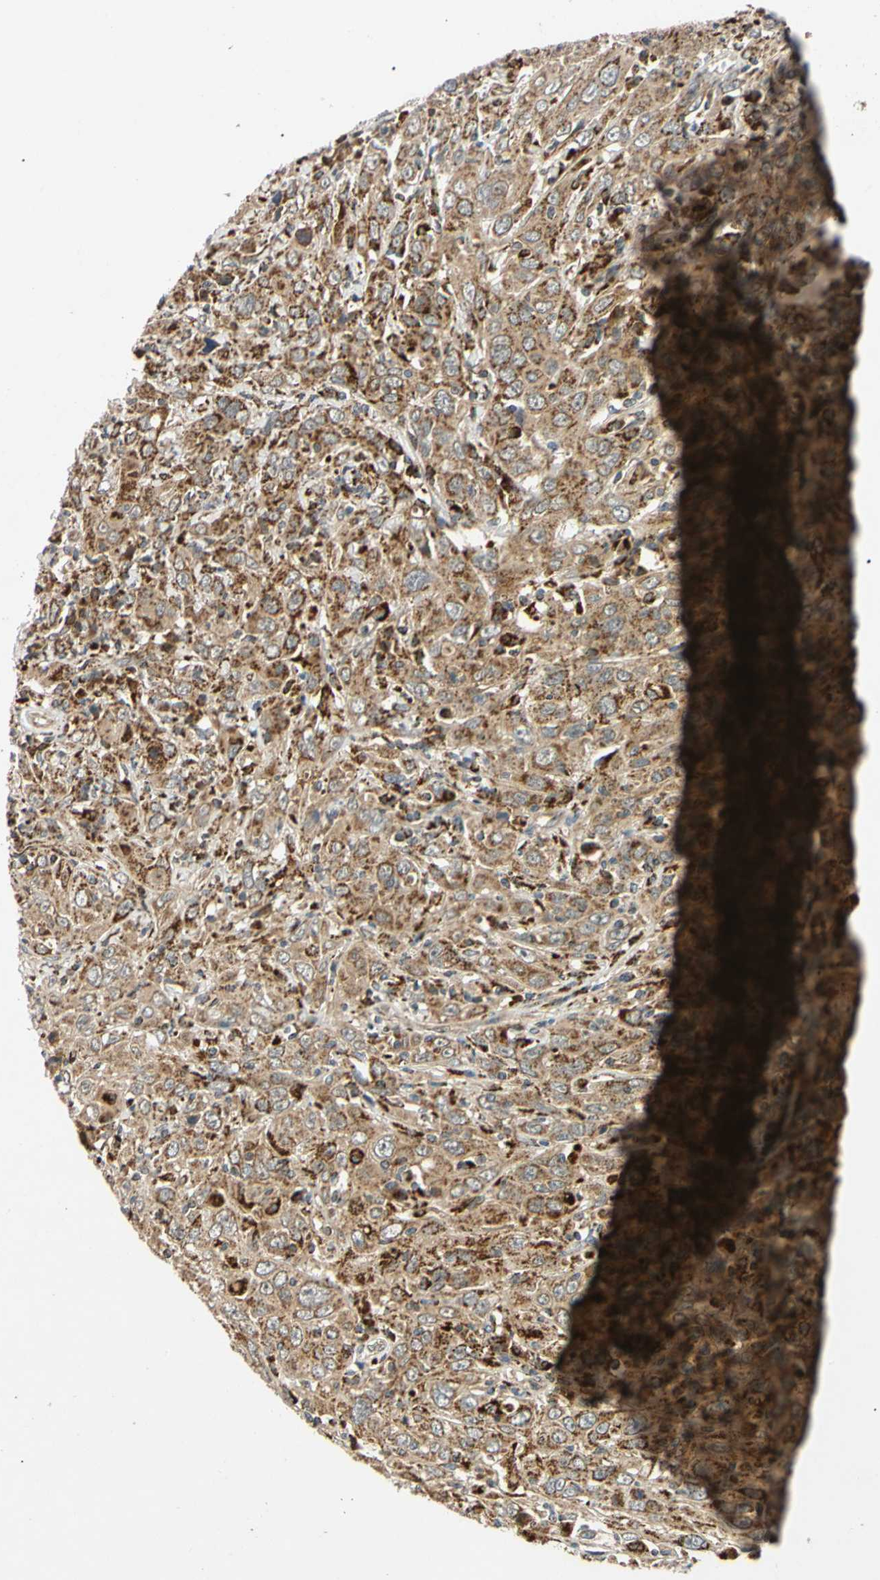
{"staining": {"intensity": "strong", "quantity": ">75%", "location": "cytoplasmic/membranous"}, "tissue": "cervical cancer", "cell_type": "Tumor cells", "image_type": "cancer", "snomed": [{"axis": "morphology", "description": "Squamous cell carcinoma, NOS"}, {"axis": "topography", "description": "Cervix"}], "caption": "Squamous cell carcinoma (cervical) tissue displays strong cytoplasmic/membranous expression in about >75% of tumor cells", "gene": "MRPS22", "patient": {"sex": "female", "age": 46}}